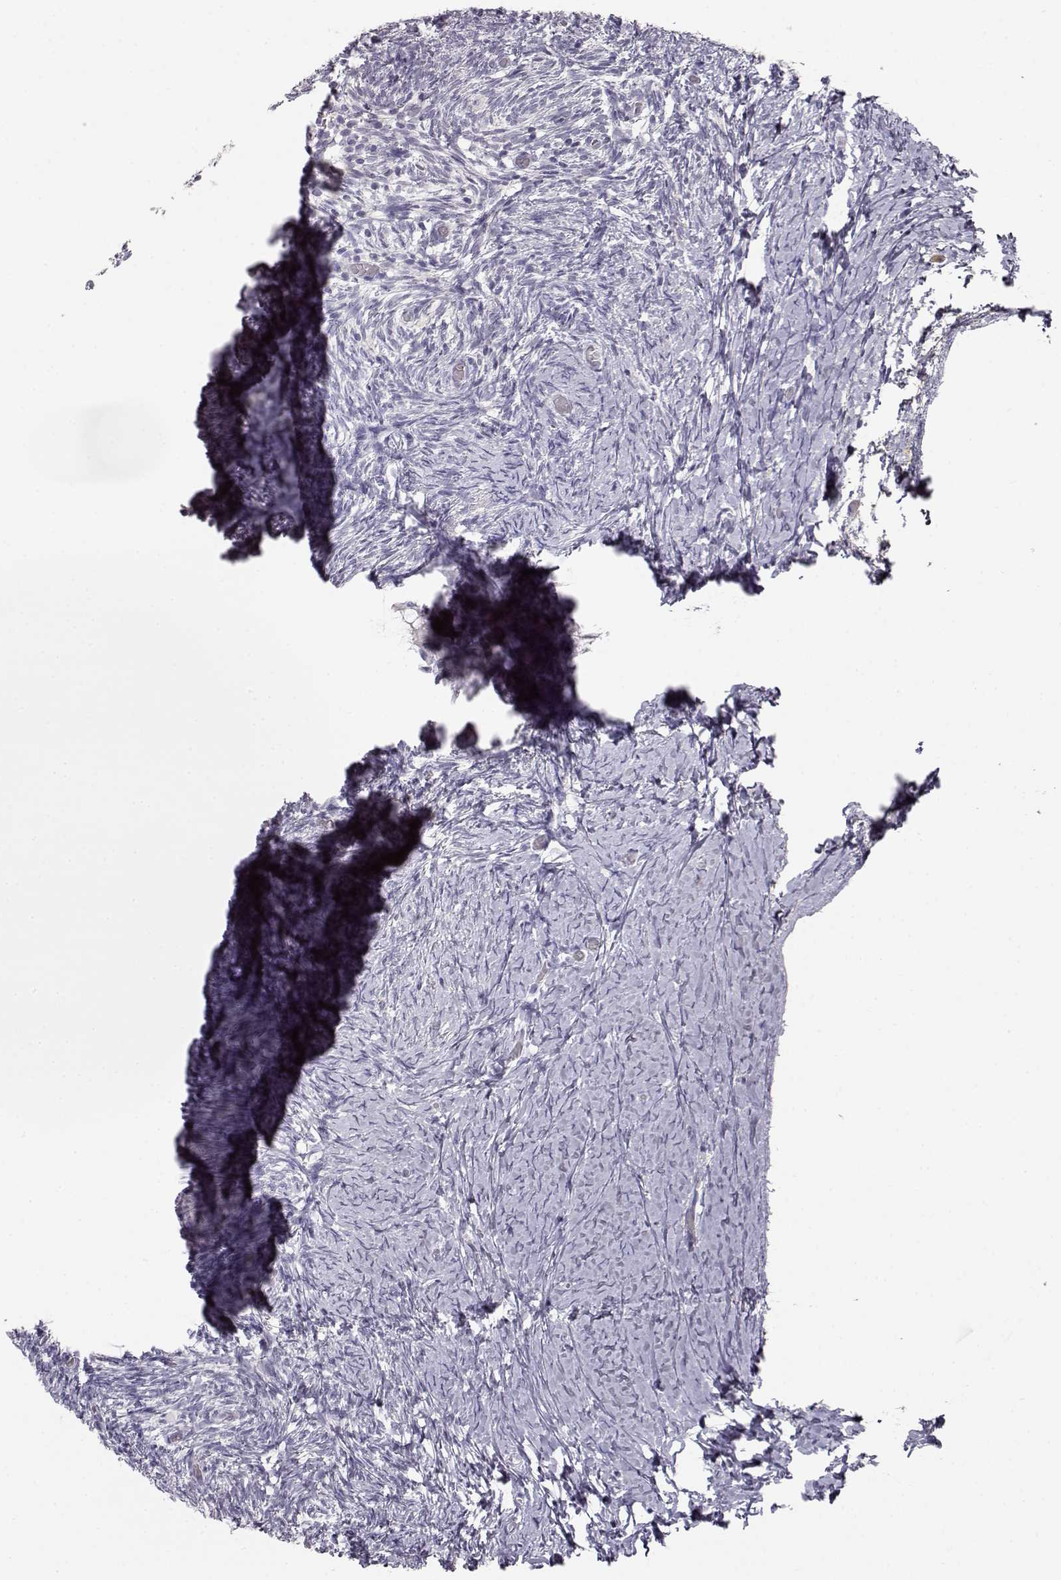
{"staining": {"intensity": "weak", "quantity": ">75%", "location": "cytoplasmic/membranous"}, "tissue": "ovary", "cell_type": "Follicle cells", "image_type": "normal", "snomed": [{"axis": "morphology", "description": "Normal tissue, NOS"}, {"axis": "topography", "description": "Ovary"}], "caption": "Follicle cells display low levels of weak cytoplasmic/membranous expression in approximately >75% of cells in unremarkable ovary. Using DAB (3,3'-diaminobenzidine) (brown) and hematoxylin (blue) stains, captured at high magnification using brightfield microscopy.", "gene": "MYCBPAP", "patient": {"sex": "female", "age": 39}}